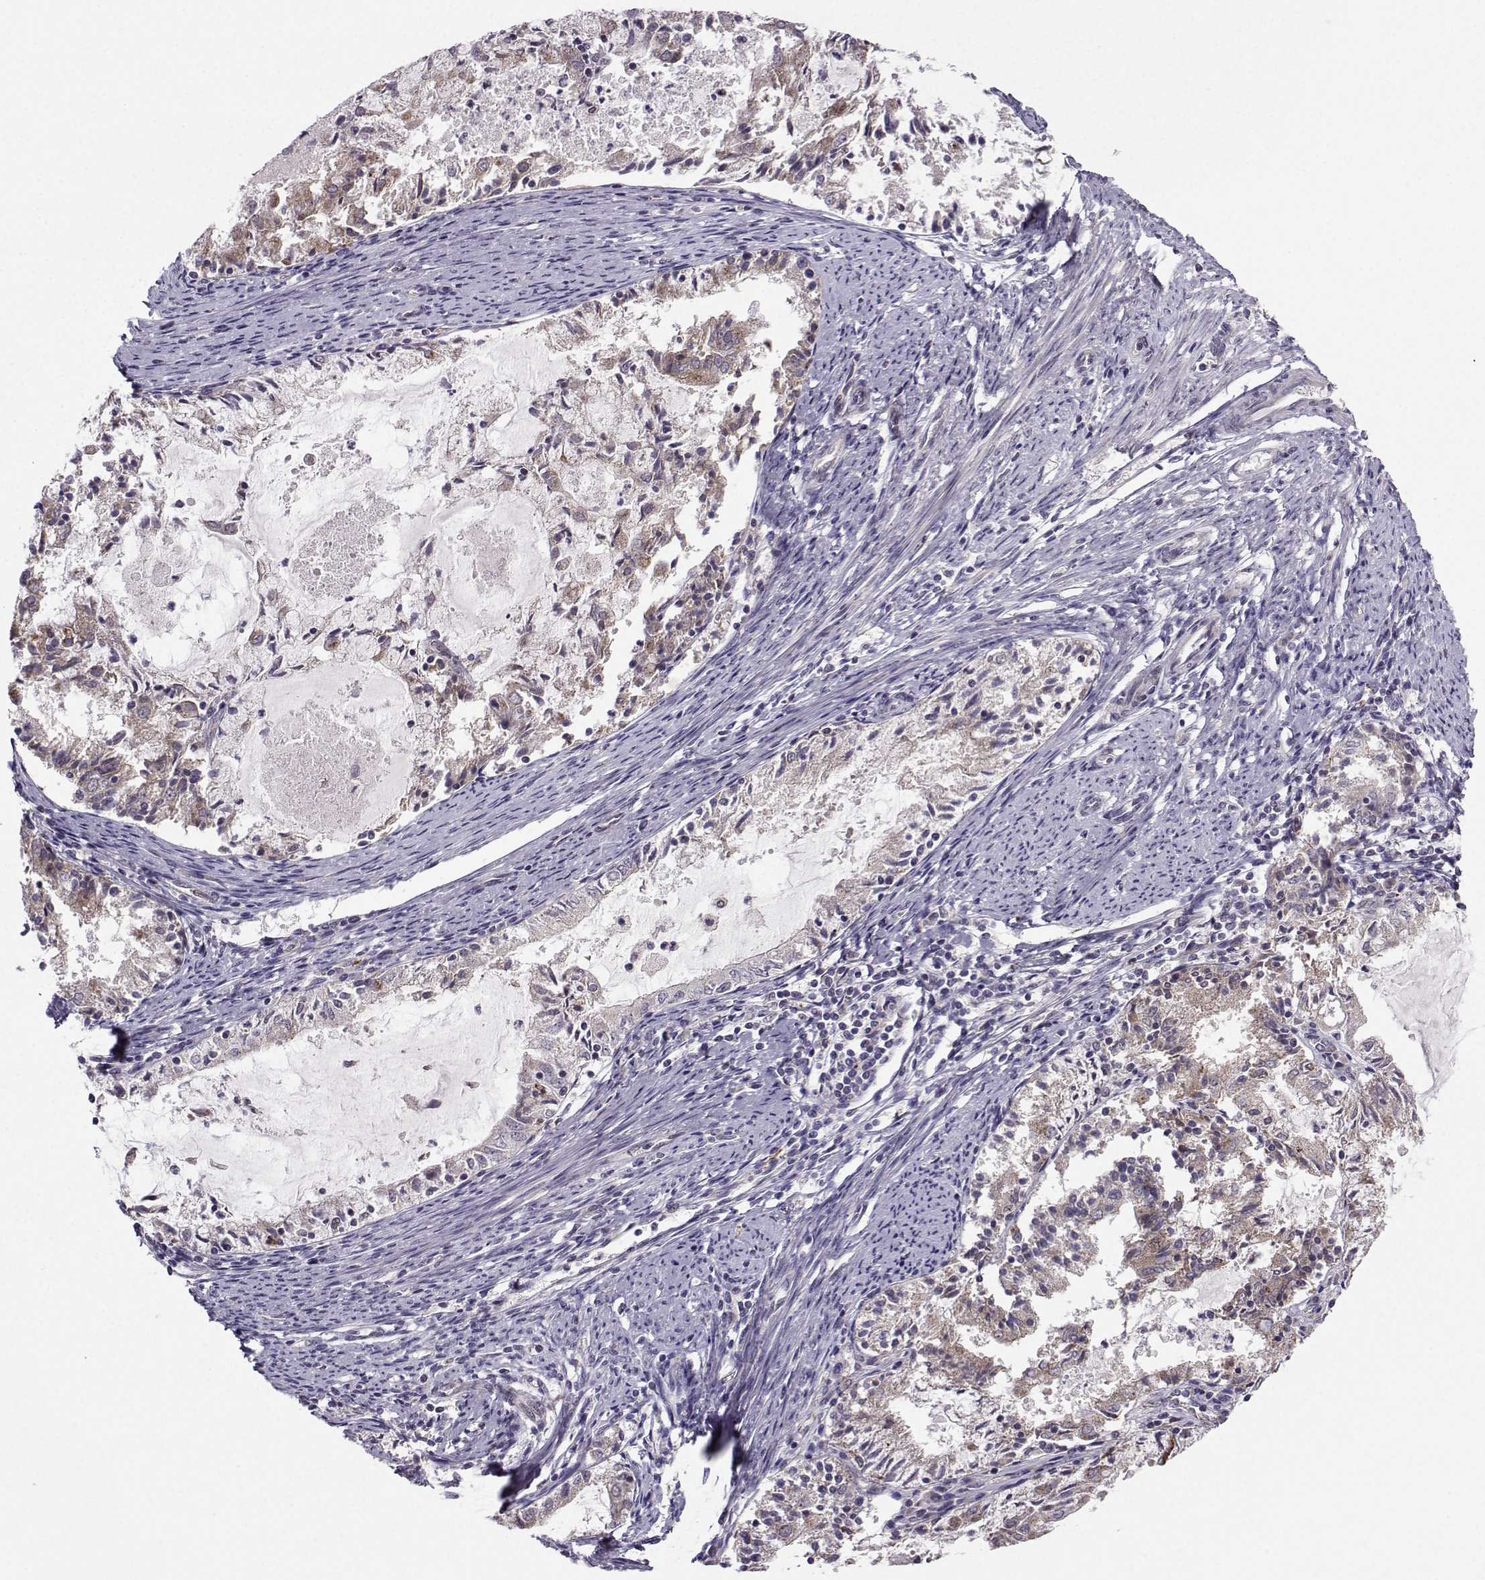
{"staining": {"intensity": "moderate", "quantity": "<25%", "location": "cytoplasmic/membranous"}, "tissue": "endometrial cancer", "cell_type": "Tumor cells", "image_type": "cancer", "snomed": [{"axis": "morphology", "description": "Adenocarcinoma, NOS"}, {"axis": "topography", "description": "Endometrium"}], "caption": "Human adenocarcinoma (endometrial) stained for a protein (brown) displays moderate cytoplasmic/membranous positive positivity in about <25% of tumor cells.", "gene": "NECAB3", "patient": {"sex": "female", "age": 57}}